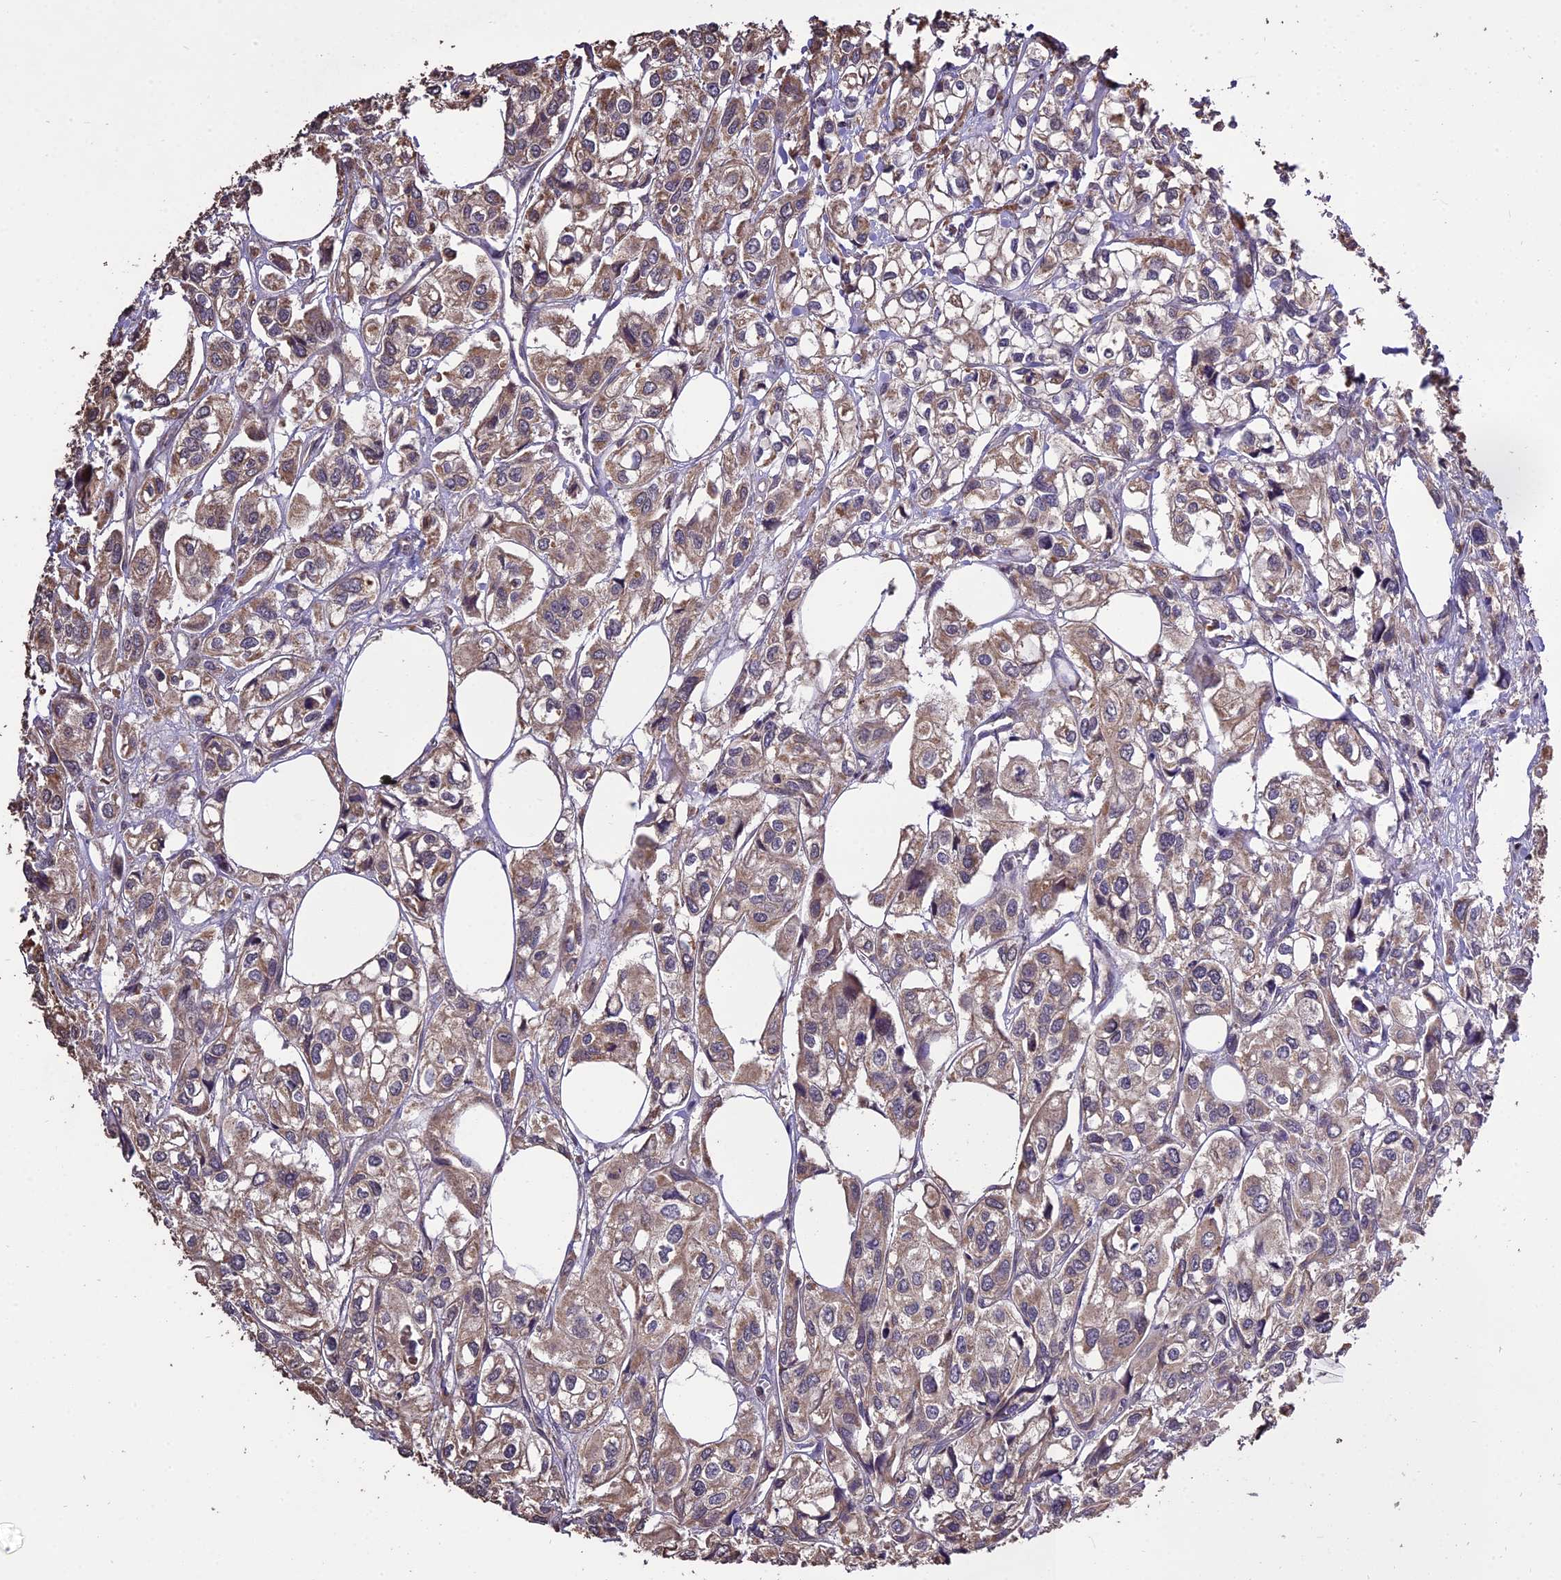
{"staining": {"intensity": "weak", "quantity": ">75%", "location": "cytoplasmic/membranous"}, "tissue": "urothelial cancer", "cell_type": "Tumor cells", "image_type": "cancer", "snomed": [{"axis": "morphology", "description": "Urothelial carcinoma, High grade"}, {"axis": "topography", "description": "Urinary bladder"}], "caption": "Immunohistochemical staining of human urothelial cancer shows low levels of weak cytoplasmic/membranous positivity in about >75% of tumor cells. Nuclei are stained in blue.", "gene": "PGPEP1L", "patient": {"sex": "male", "age": 67}}